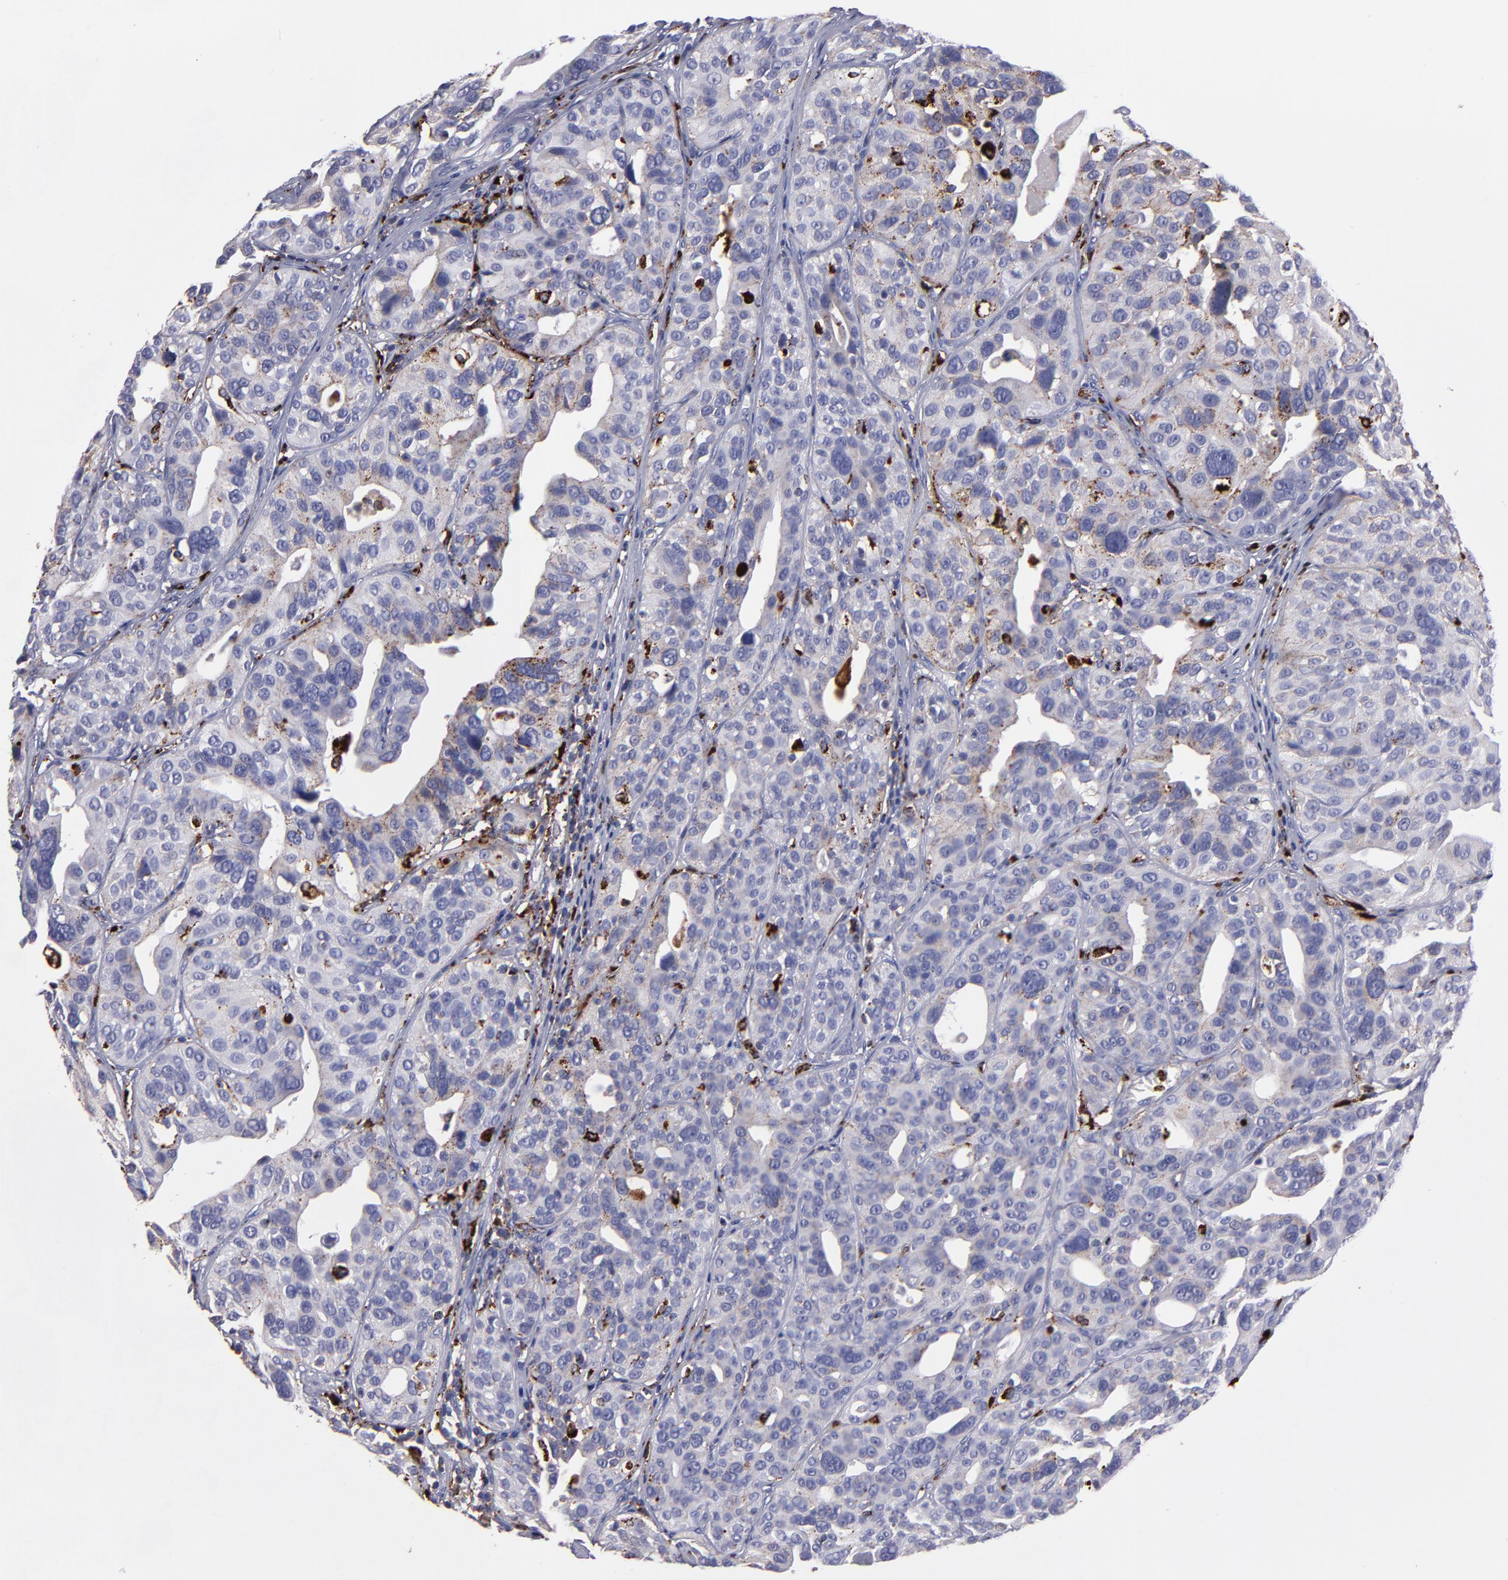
{"staining": {"intensity": "weak", "quantity": "<25%", "location": "cytoplasmic/membranous"}, "tissue": "urothelial cancer", "cell_type": "Tumor cells", "image_type": "cancer", "snomed": [{"axis": "morphology", "description": "Urothelial carcinoma, High grade"}, {"axis": "topography", "description": "Urinary bladder"}], "caption": "High power microscopy histopathology image of an IHC photomicrograph of urothelial cancer, revealing no significant staining in tumor cells.", "gene": "CTSS", "patient": {"sex": "male", "age": 56}}